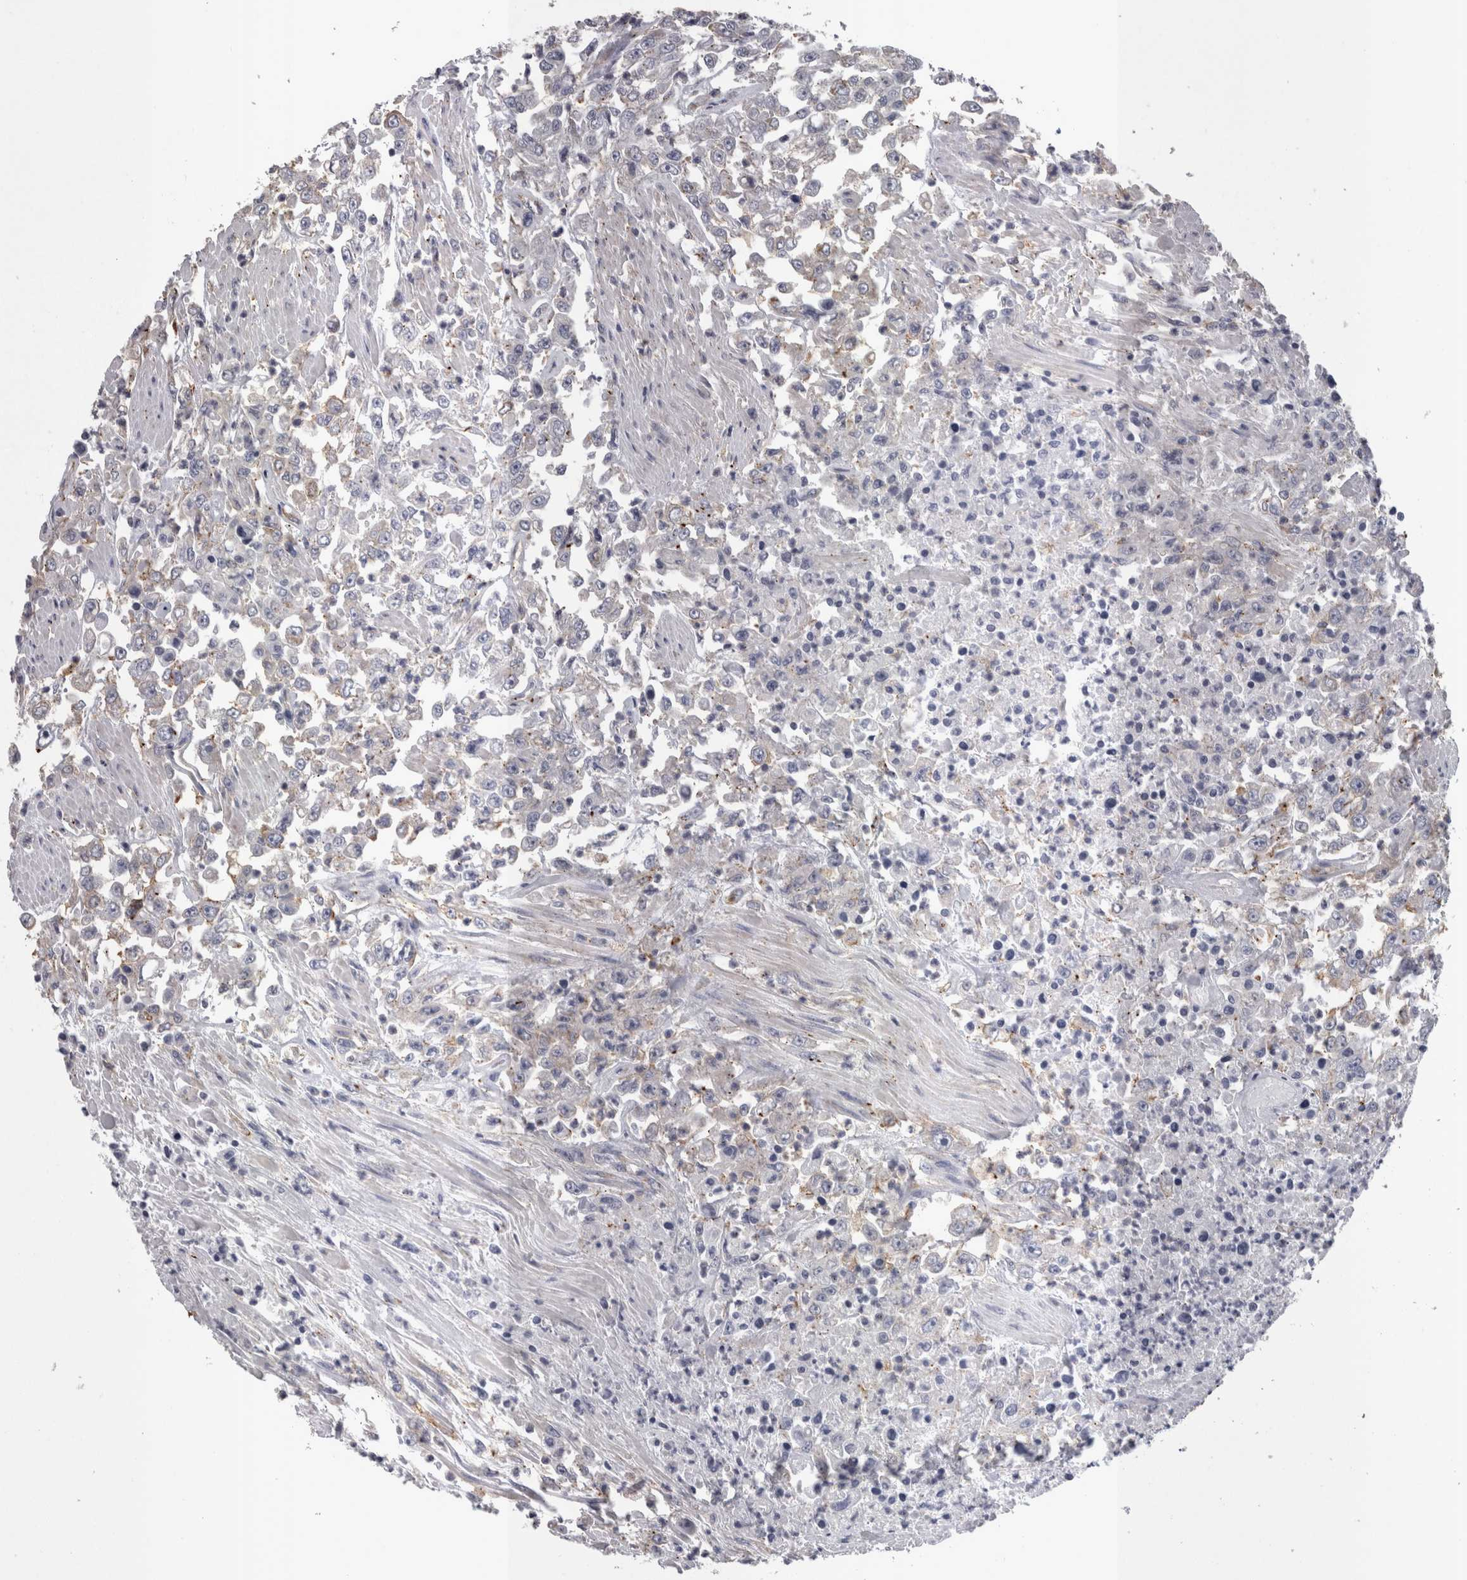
{"staining": {"intensity": "weak", "quantity": "<25%", "location": "cytoplasmic/membranous"}, "tissue": "urothelial cancer", "cell_type": "Tumor cells", "image_type": "cancer", "snomed": [{"axis": "morphology", "description": "Urothelial carcinoma, High grade"}, {"axis": "topography", "description": "Urinary bladder"}], "caption": "A high-resolution image shows IHC staining of urothelial carcinoma (high-grade), which reveals no significant expression in tumor cells. Brightfield microscopy of immunohistochemistry (IHC) stained with DAB (3,3'-diaminobenzidine) (brown) and hematoxylin (blue), captured at high magnification.", "gene": "LYZL6", "patient": {"sex": "male", "age": 46}}